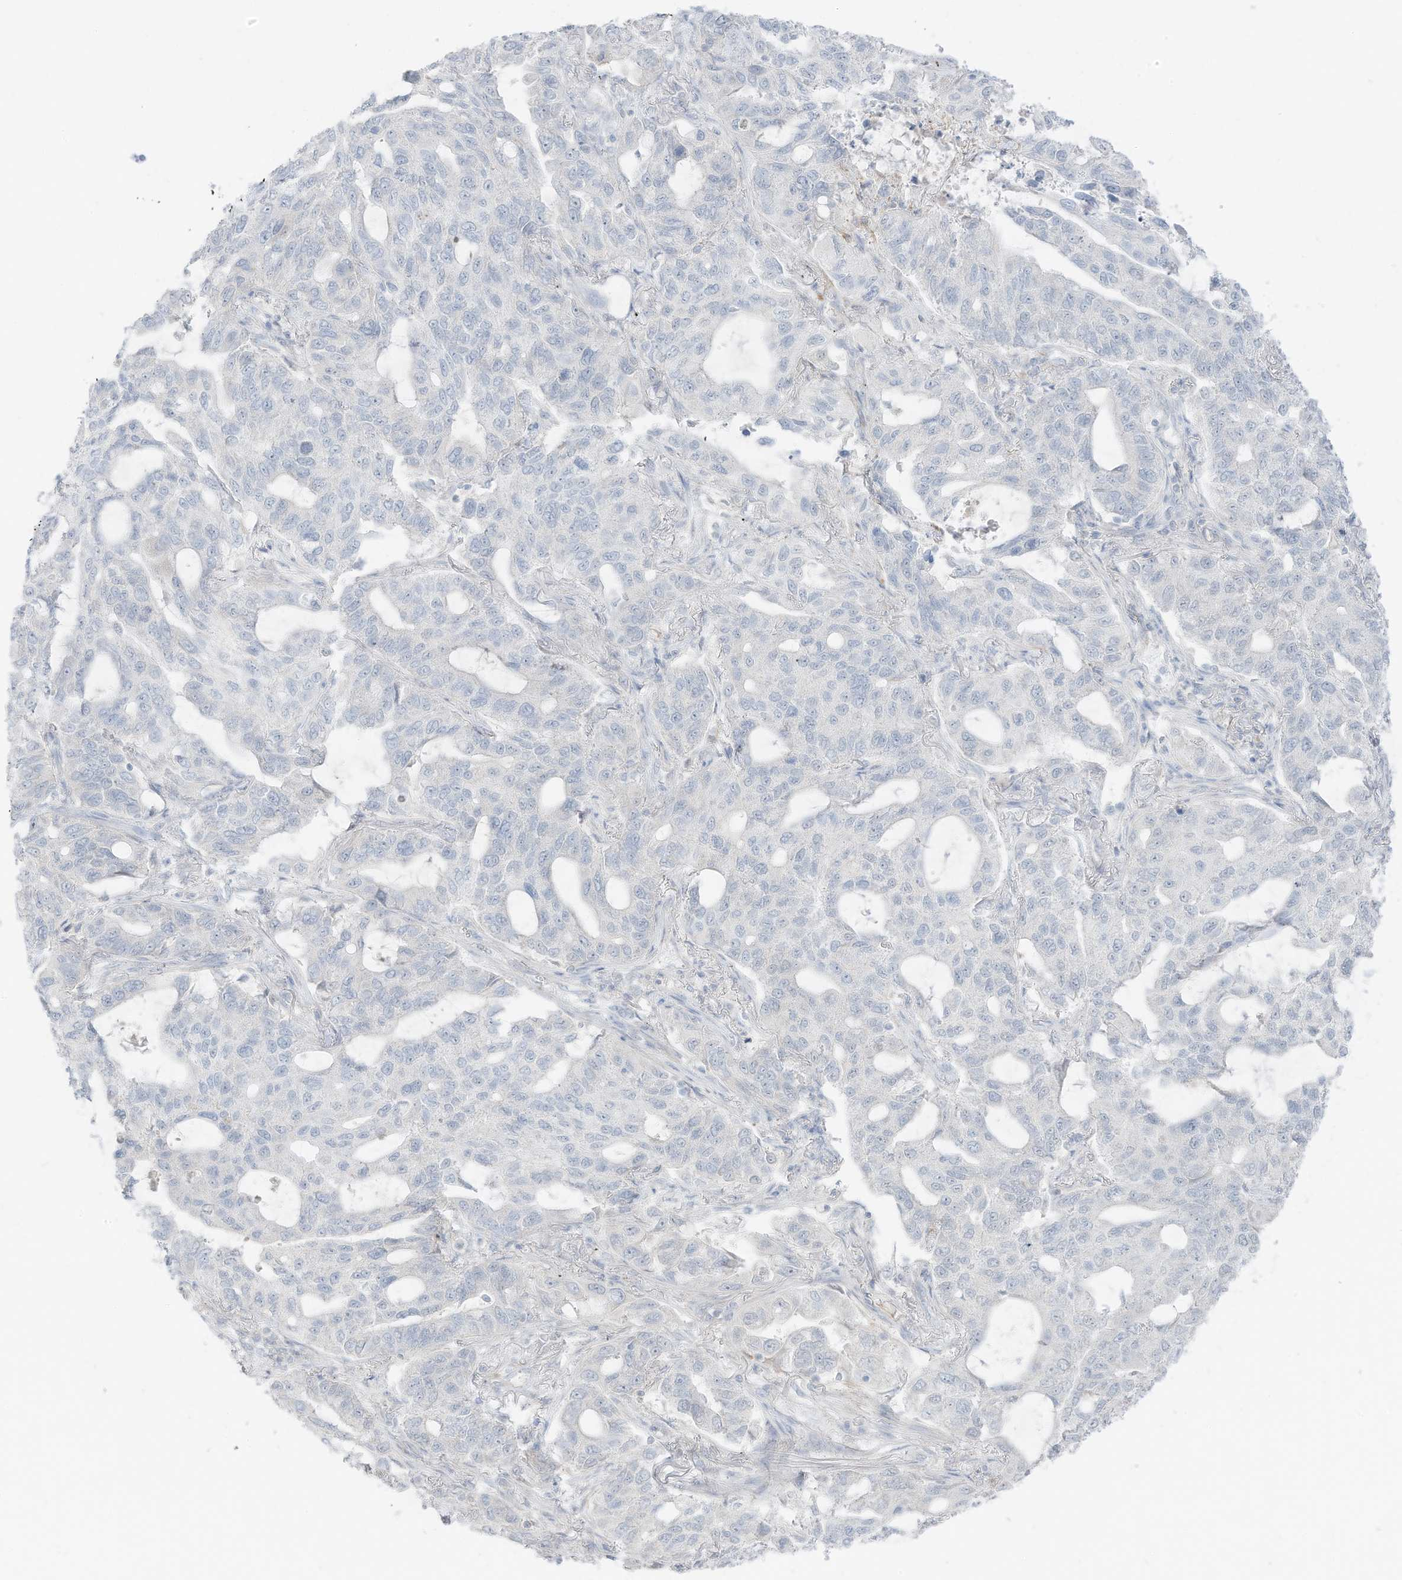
{"staining": {"intensity": "negative", "quantity": "none", "location": "none"}, "tissue": "lung cancer", "cell_type": "Tumor cells", "image_type": "cancer", "snomed": [{"axis": "morphology", "description": "Adenocarcinoma, NOS"}, {"axis": "topography", "description": "Lung"}], "caption": "Protein analysis of lung cancer (adenocarcinoma) reveals no significant positivity in tumor cells.", "gene": "C11orf87", "patient": {"sex": "male", "age": 64}}